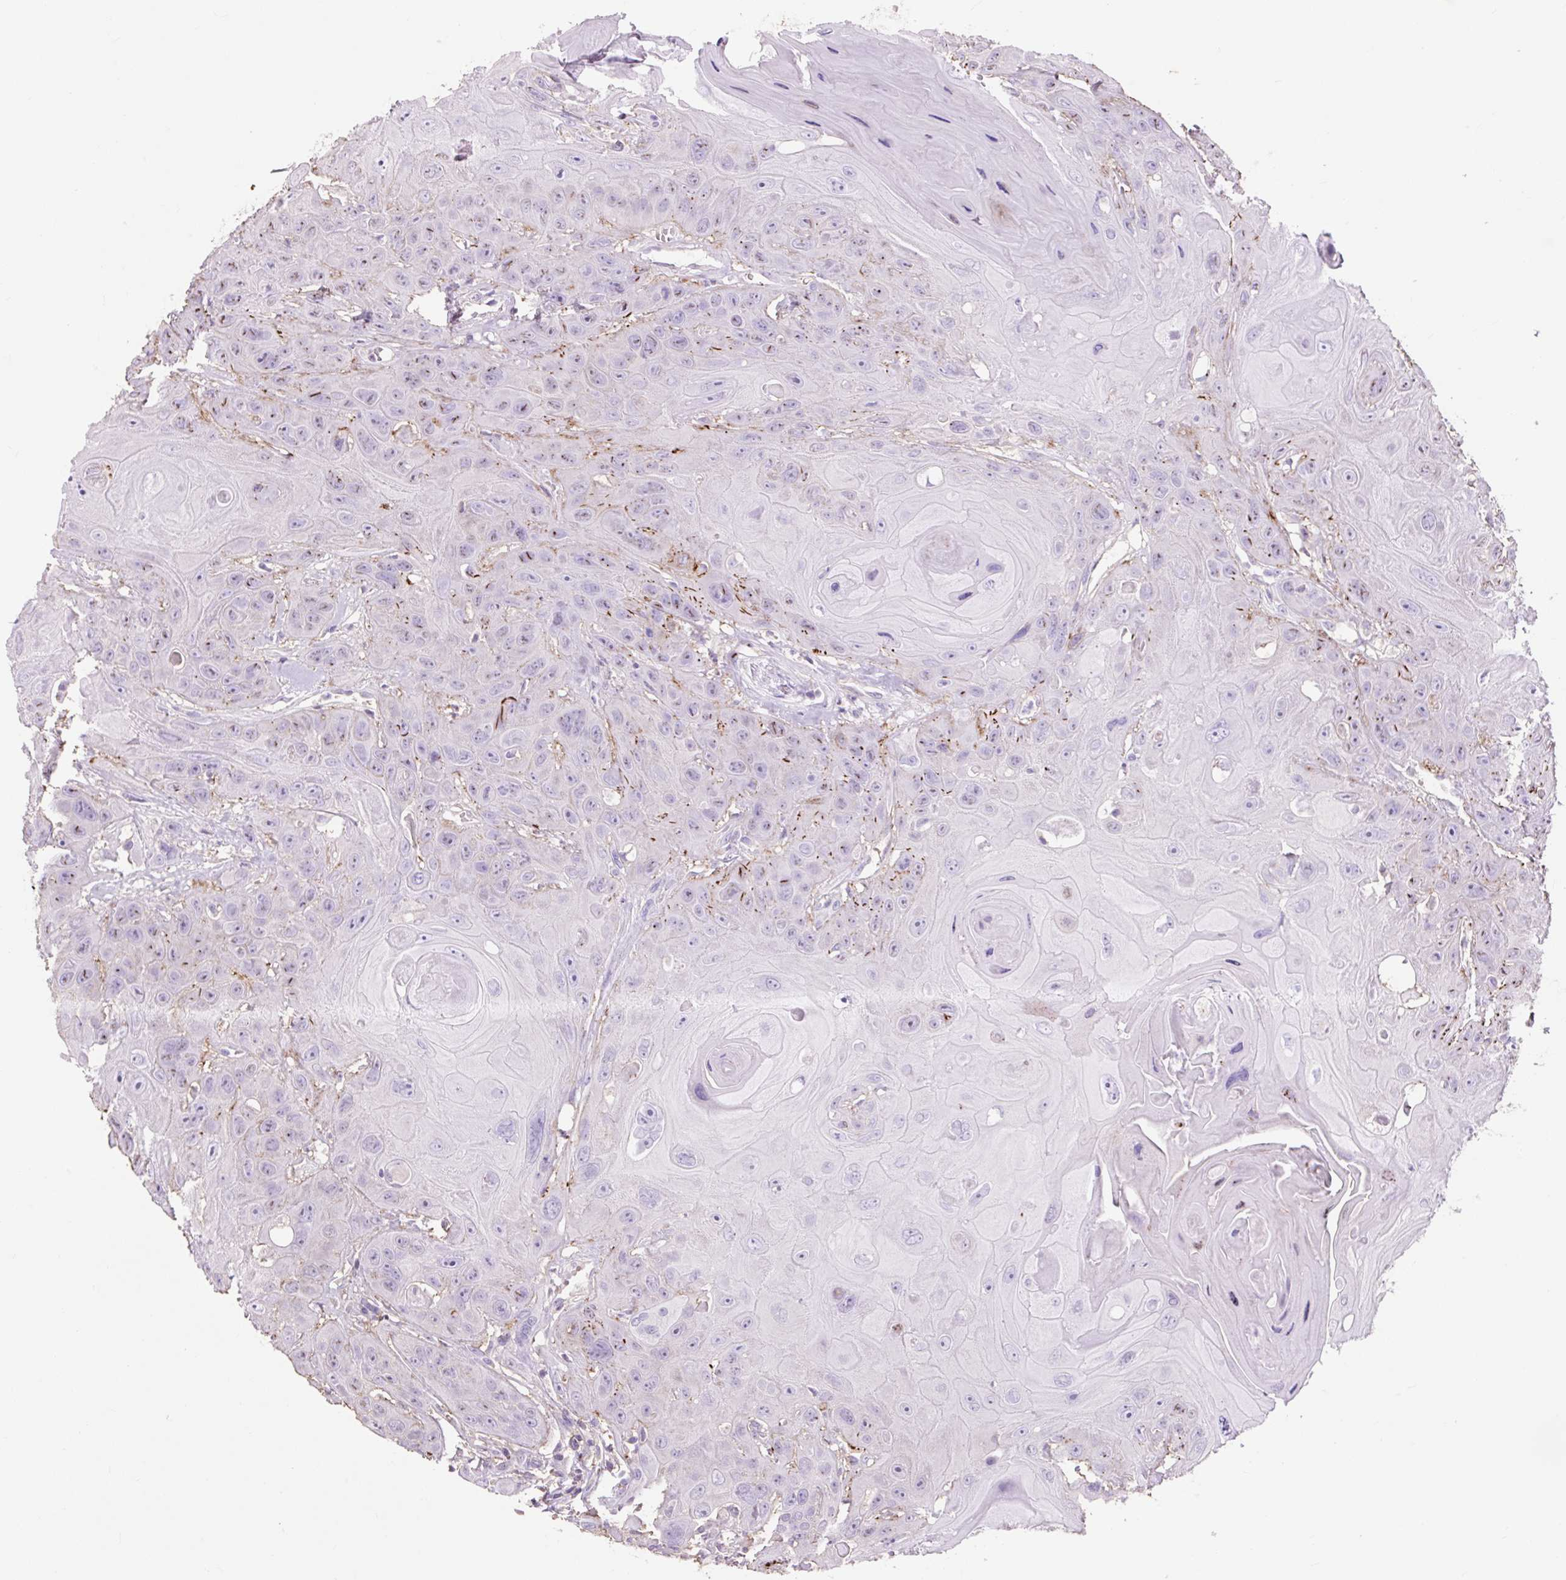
{"staining": {"intensity": "moderate", "quantity": "<25%", "location": "cytoplasmic/membranous"}, "tissue": "head and neck cancer", "cell_type": "Tumor cells", "image_type": "cancer", "snomed": [{"axis": "morphology", "description": "Squamous cell carcinoma, NOS"}, {"axis": "topography", "description": "Head-Neck"}], "caption": "Head and neck cancer (squamous cell carcinoma) stained with a brown dye displays moderate cytoplasmic/membranous positive staining in approximately <25% of tumor cells.", "gene": "OR10A7", "patient": {"sex": "female", "age": 59}}